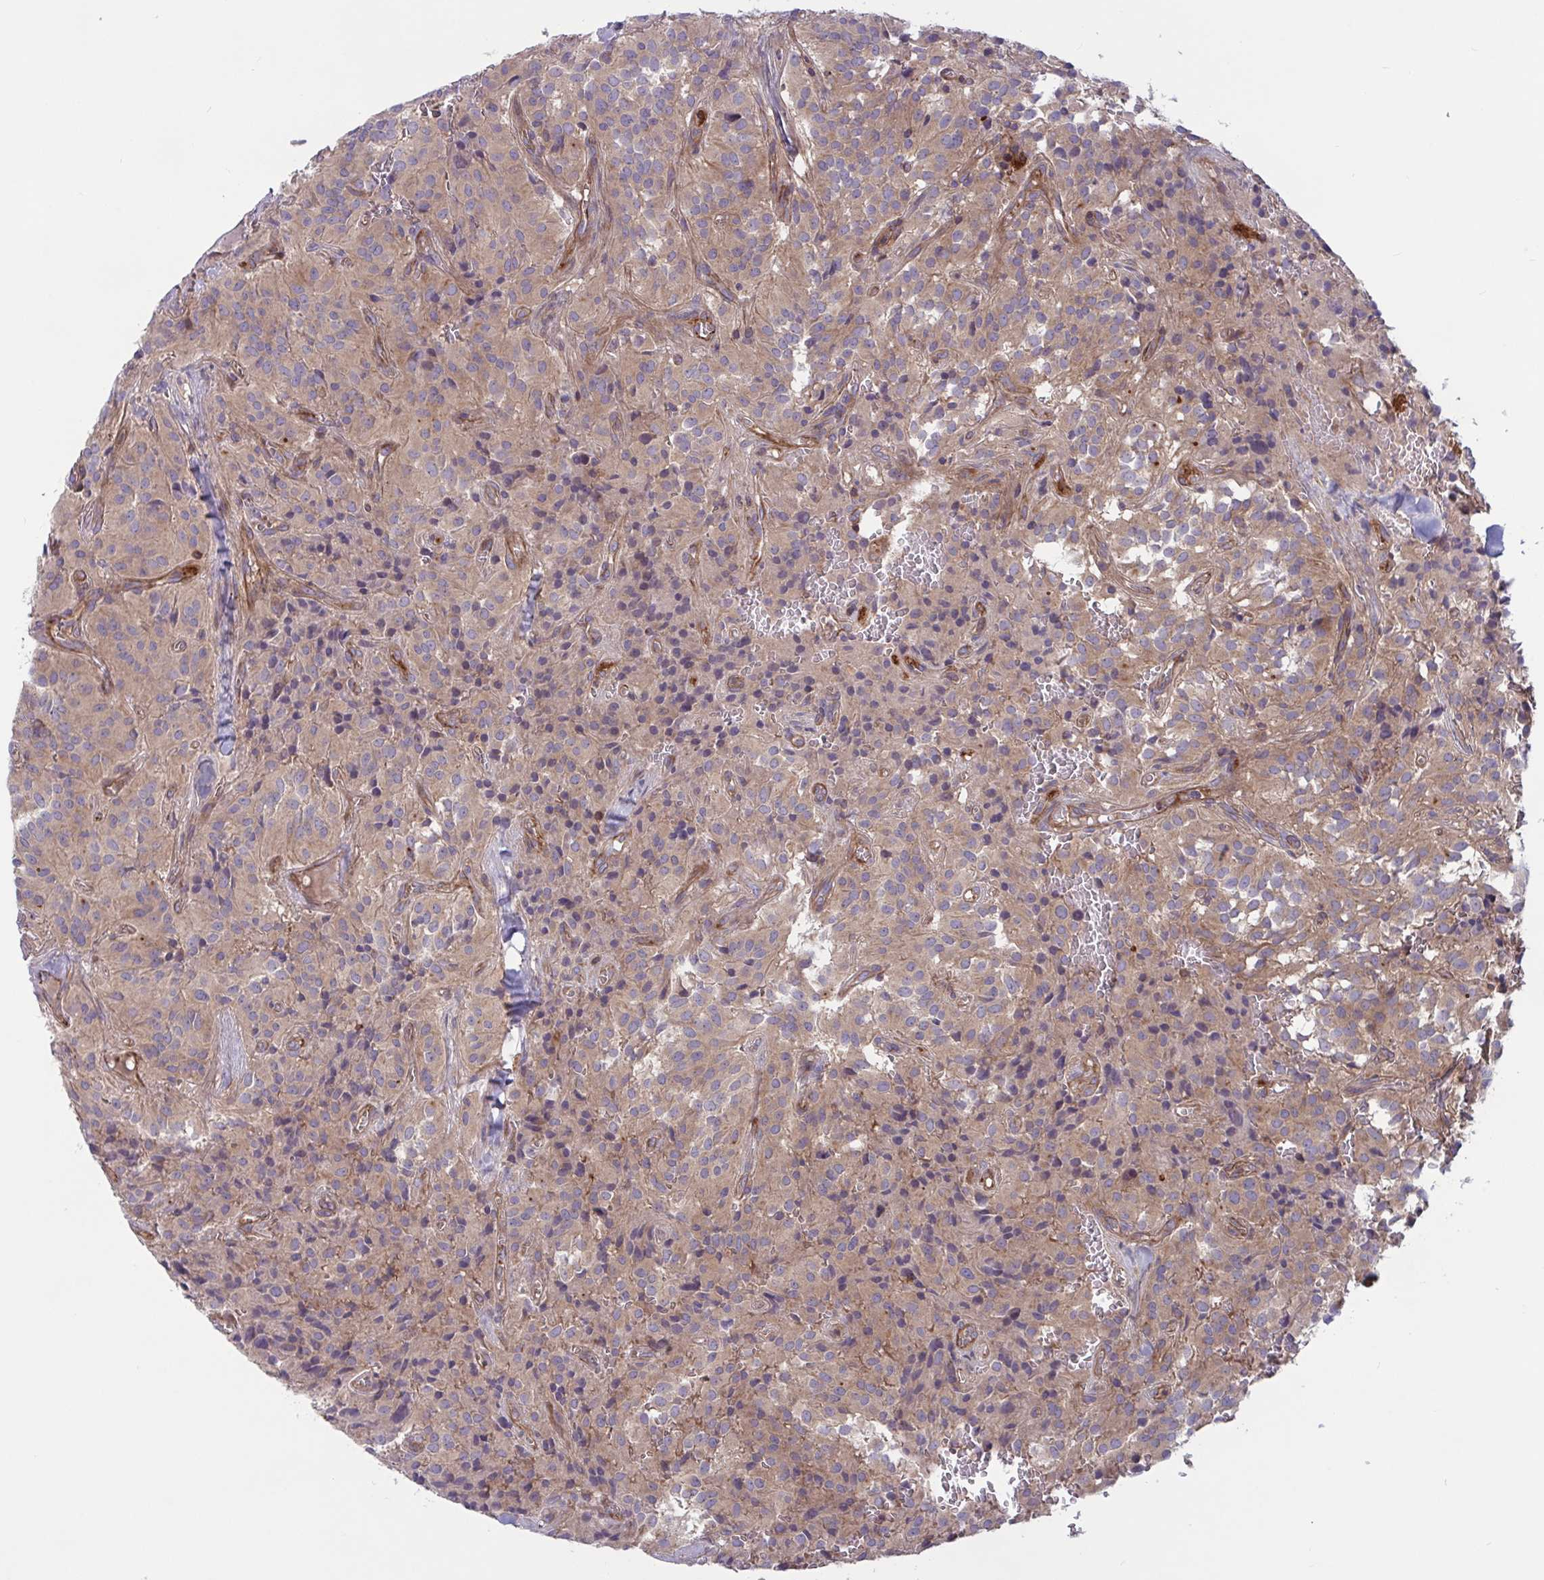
{"staining": {"intensity": "weak", "quantity": ">75%", "location": "cytoplasmic/membranous"}, "tissue": "glioma", "cell_type": "Tumor cells", "image_type": "cancer", "snomed": [{"axis": "morphology", "description": "Glioma, malignant, Low grade"}, {"axis": "topography", "description": "Brain"}], "caption": "Immunohistochemistry (IHC) micrograph of human glioma stained for a protein (brown), which displays low levels of weak cytoplasmic/membranous positivity in approximately >75% of tumor cells.", "gene": "TANK", "patient": {"sex": "male", "age": 42}}